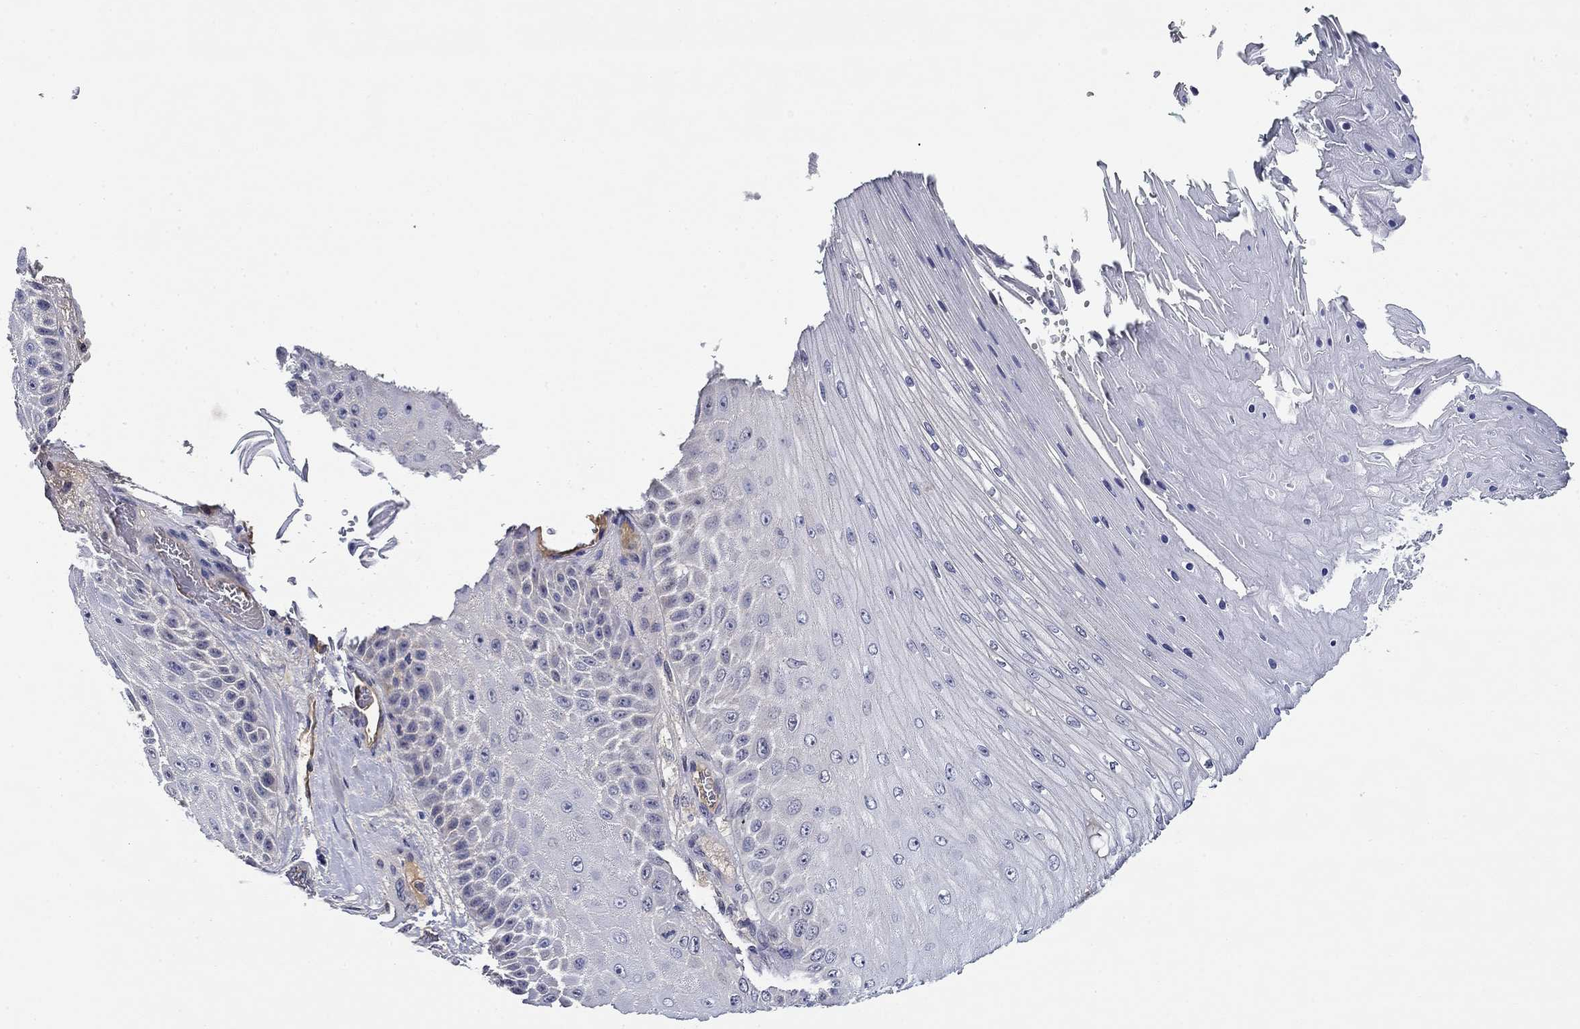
{"staining": {"intensity": "negative", "quantity": "none", "location": "none"}, "tissue": "skin cancer", "cell_type": "Tumor cells", "image_type": "cancer", "snomed": [{"axis": "morphology", "description": "Squamous cell carcinoma, NOS"}, {"axis": "topography", "description": "Skin"}], "caption": "The immunohistochemistry (IHC) photomicrograph has no significant positivity in tumor cells of skin cancer (squamous cell carcinoma) tissue.", "gene": "DDTL", "patient": {"sex": "male", "age": 62}}